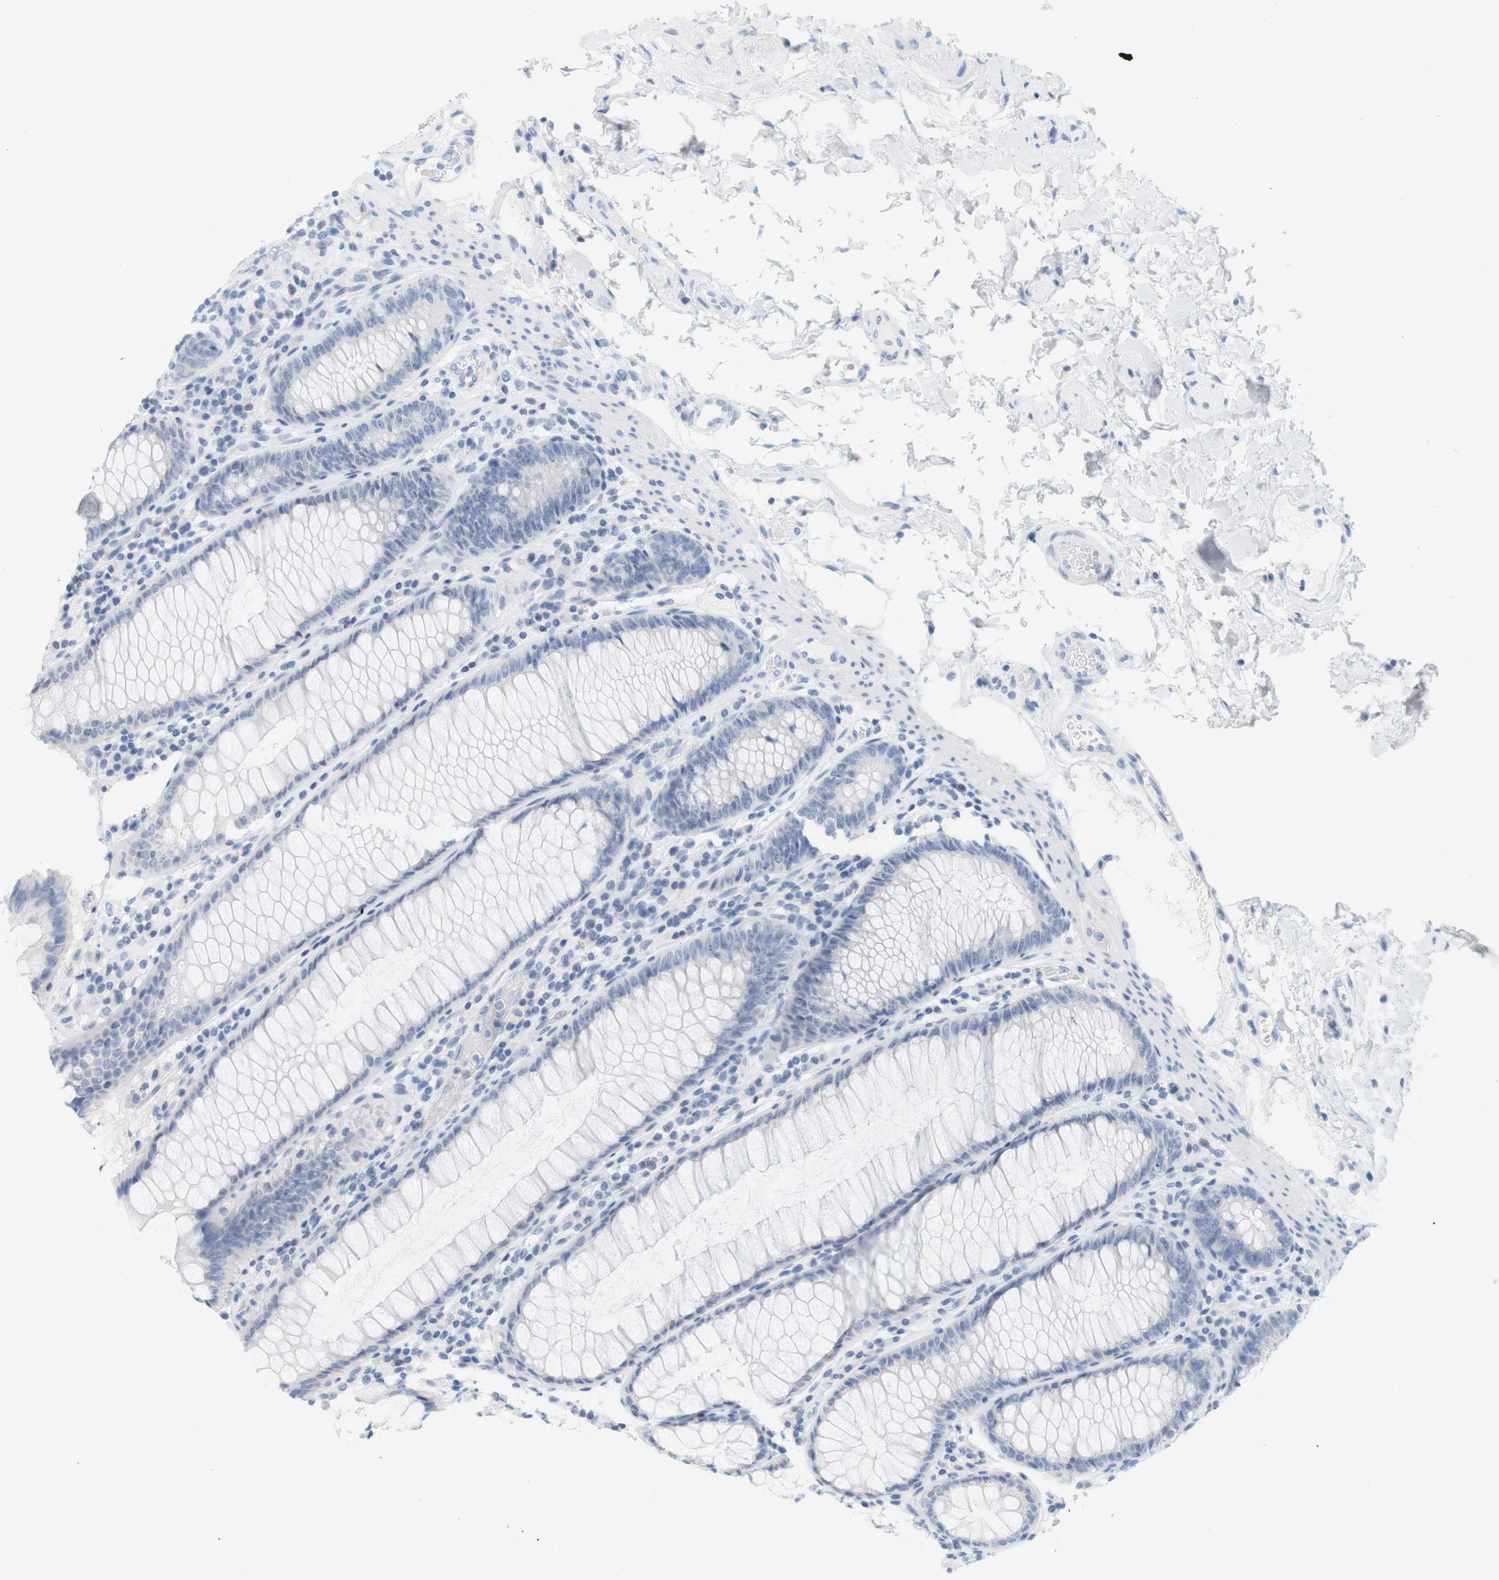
{"staining": {"intensity": "negative", "quantity": "none", "location": "none"}, "tissue": "colon", "cell_type": "Endothelial cells", "image_type": "normal", "snomed": [{"axis": "morphology", "description": "Normal tissue, NOS"}, {"axis": "topography", "description": "Colon"}], "caption": "This is a micrograph of immunohistochemistry (IHC) staining of unremarkable colon, which shows no positivity in endothelial cells. Brightfield microscopy of immunohistochemistry stained with DAB (brown) and hematoxylin (blue), captured at high magnification.", "gene": "OPRM1", "patient": {"sex": "female", "age": 46}}